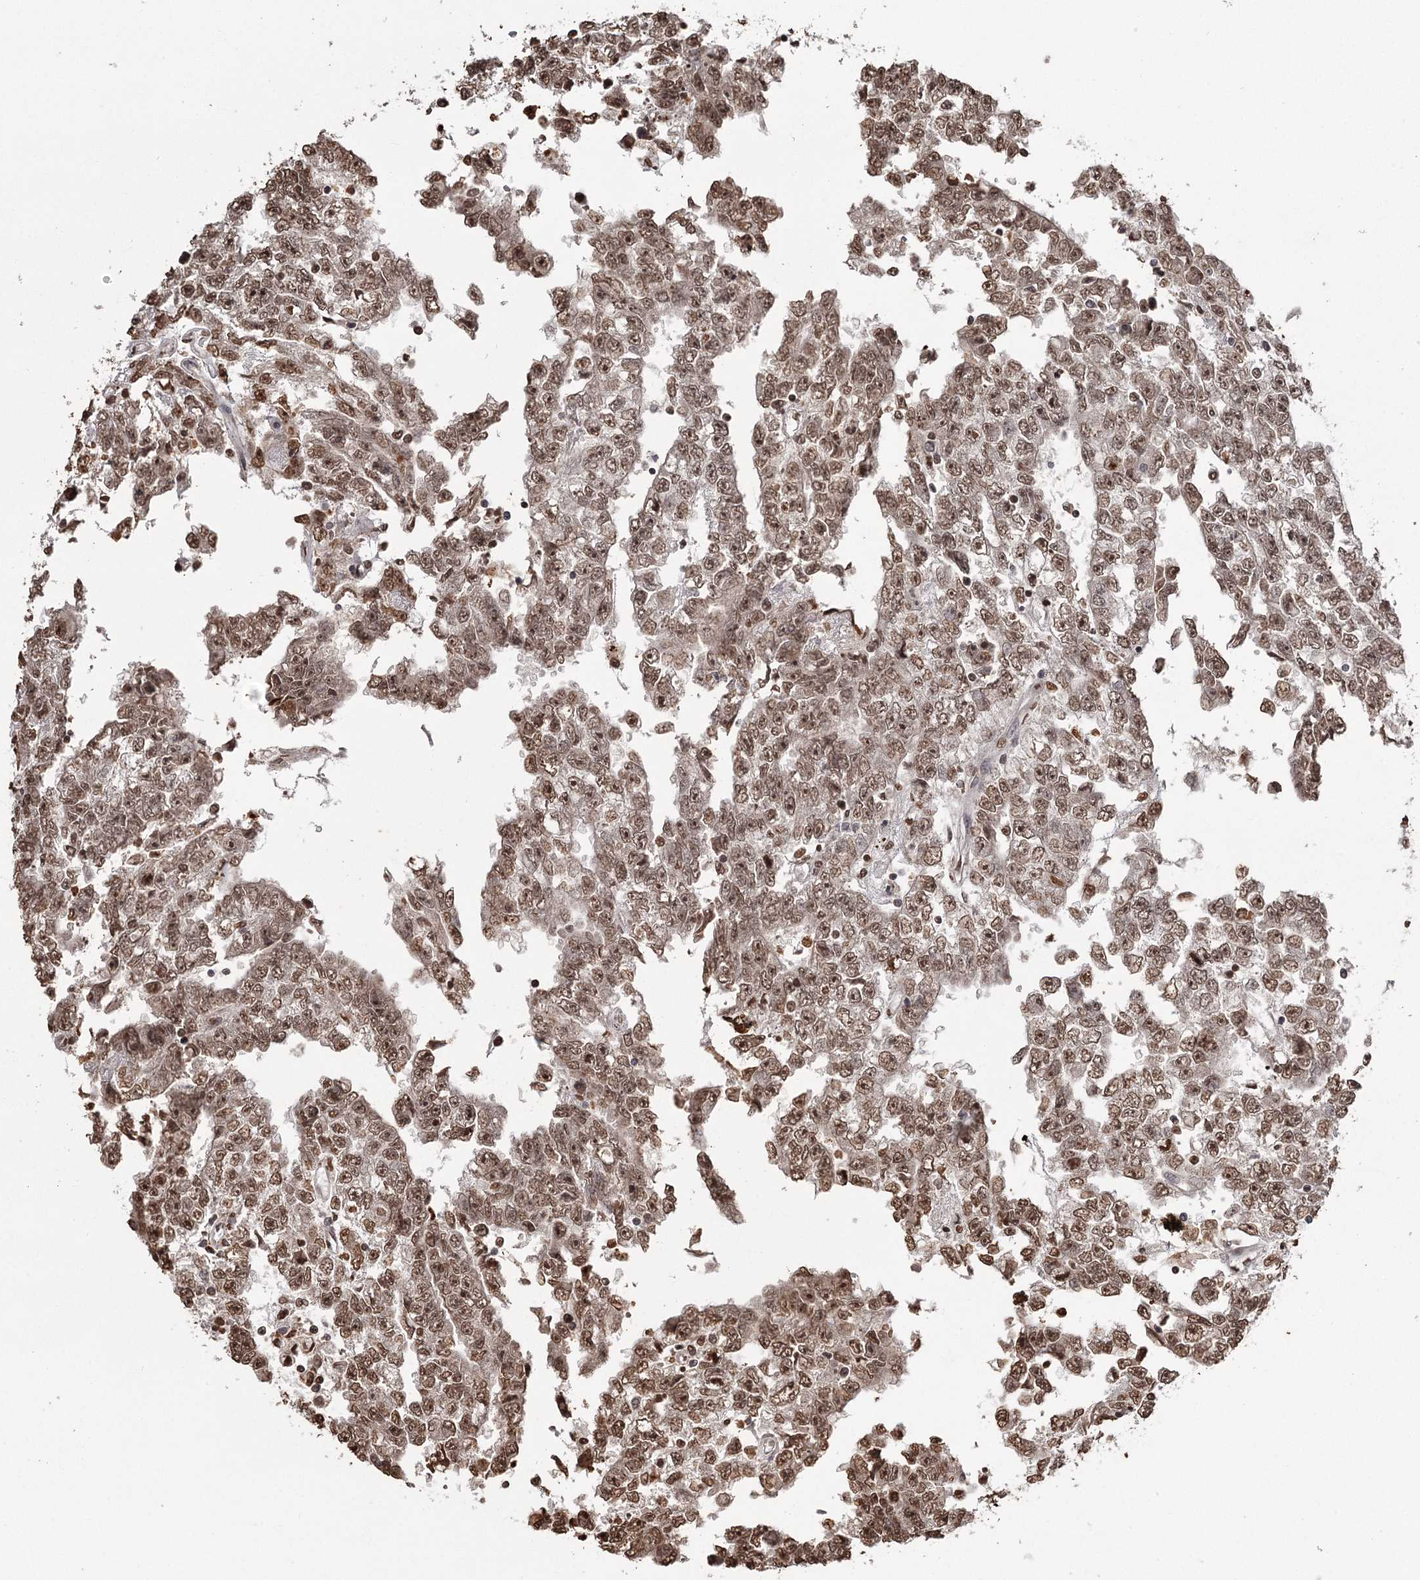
{"staining": {"intensity": "moderate", "quantity": ">75%", "location": "nuclear"}, "tissue": "testis cancer", "cell_type": "Tumor cells", "image_type": "cancer", "snomed": [{"axis": "morphology", "description": "Carcinoma, Embryonal, NOS"}, {"axis": "topography", "description": "Testis"}], "caption": "High-magnification brightfield microscopy of testis cancer stained with DAB (3,3'-diaminobenzidine) (brown) and counterstained with hematoxylin (blue). tumor cells exhibit moderate nuclear staining is appreciated in about>75% of cells. The staining was performed using DAB (3,3'-diaminobenzidine), with brown indicating positive protein expression. Nuclei are stained blue with hematoxylin.", "gene": "THYN1", "patient": {"sex": "male", "age": 25}}